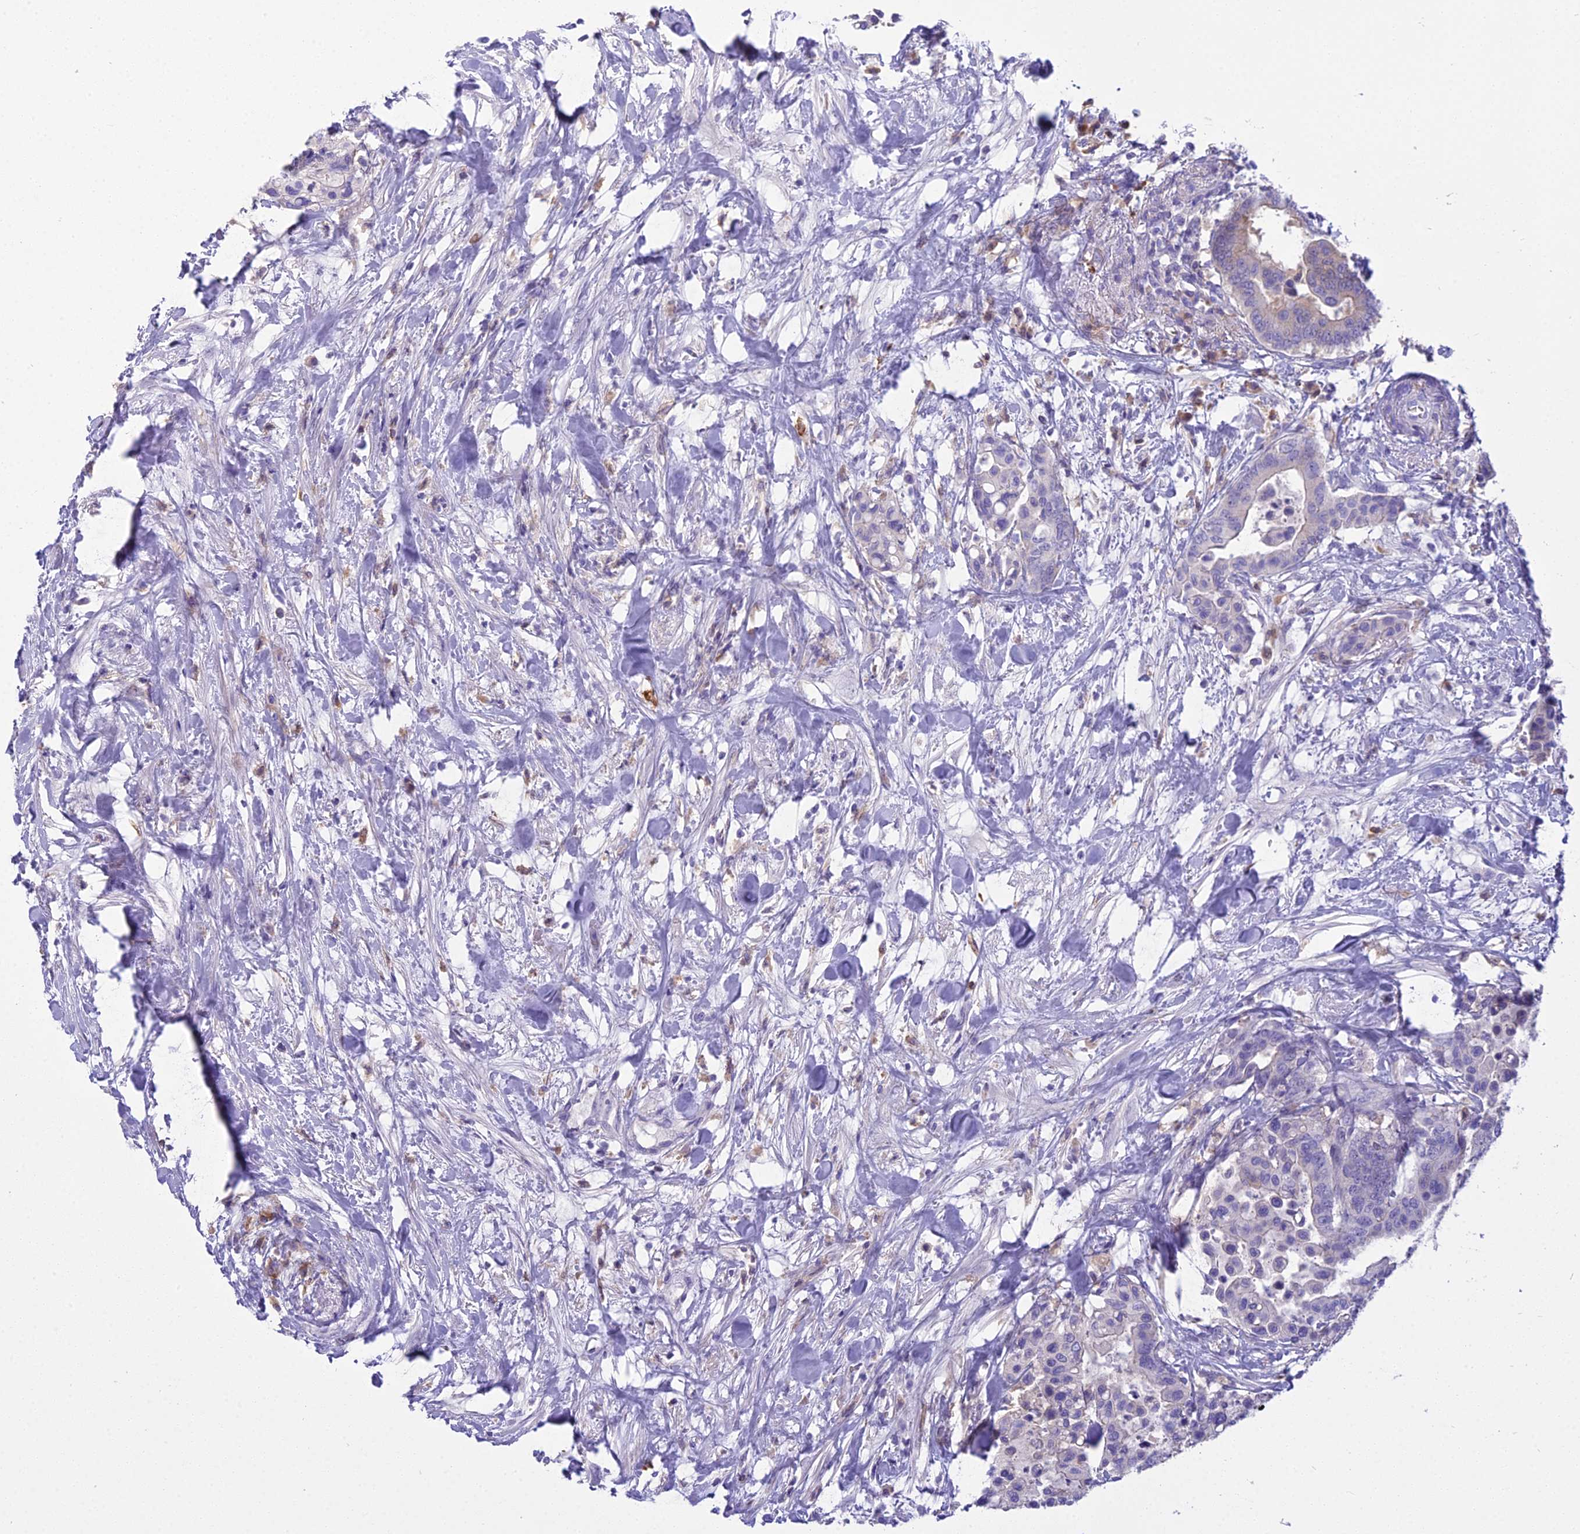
{"staining": {"intensity": "weak", "quantity": "<25%", "location": "cytoplasmic/membranous"}, "tissue": "colorectal cancer", "cell_type": "Tumor cells", "image_type": "cancer", "snomed": [{"axis": "morphology", "description": "Normal tissue, NOS"}, {"axis": "morphology", "description": "Adenocarcinoma, NOS"}, {"axis": "topography", "description": "Colon"}], "caption": "Colorectal adenocarcinoma was stained to show a protein in brown. There is no significant staining in tumor cells.", "gene": "BLNK", "patient": {"sex": "male", "age": 82}}